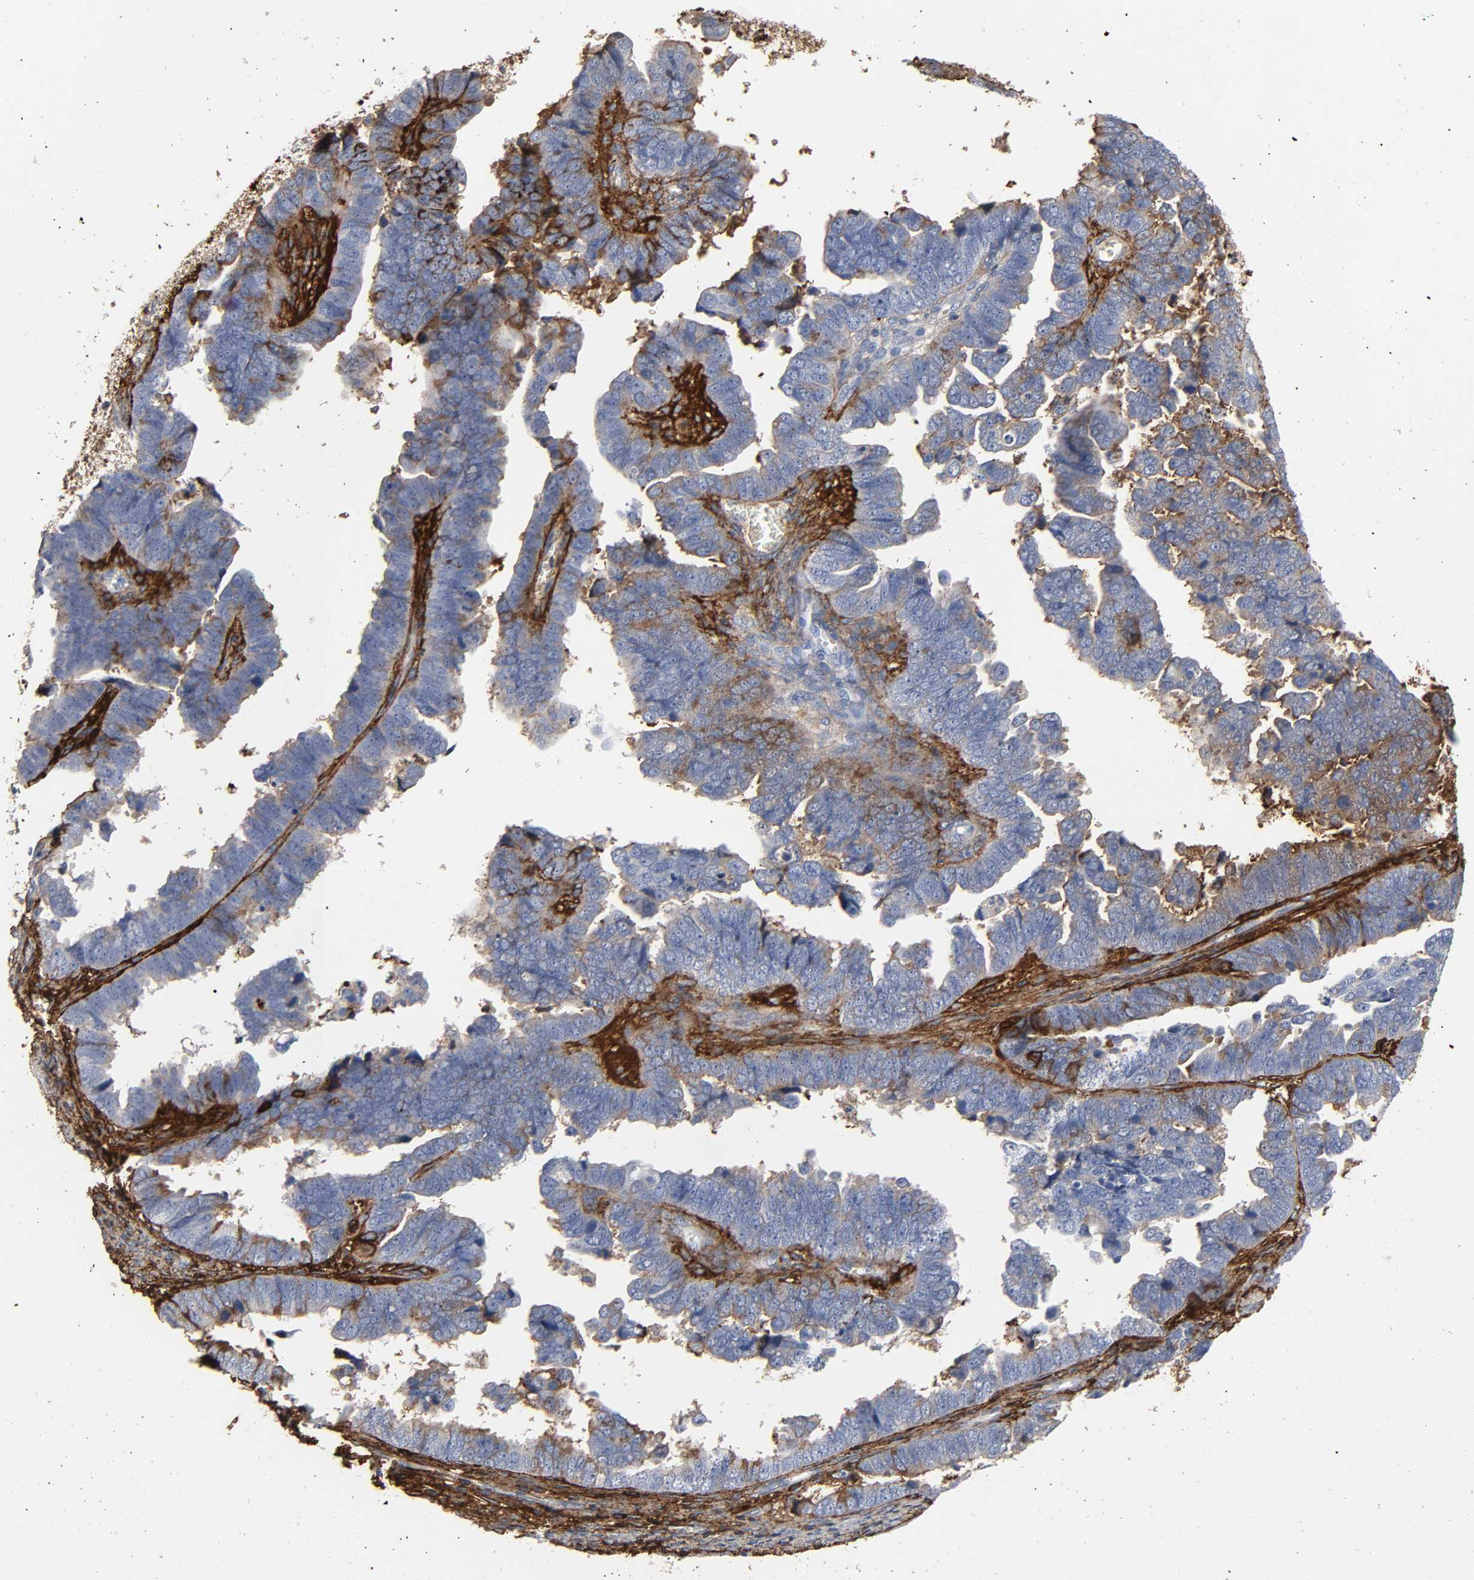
{"staining": {"intensity": "negative", "quantity": "none", "location": "none"}, "tissue": "endometrial cancer", "cell_type": "Tumor cells", "image_type": "cancer", "snomed": [{"axis": "morphology", "description": "Adenocarcinoma, NOS"}, {"axis": "topography", "description": "Endometrium"}], "caption": "The histopathology image demonstrates no staining of tumor cells in adenocarcinoma (endometrial). (DAB IHC visualized using brightfield microscopy, high magnification).", "gene": "FBLN1", "patient": {"sex": "female", "age": 75}}